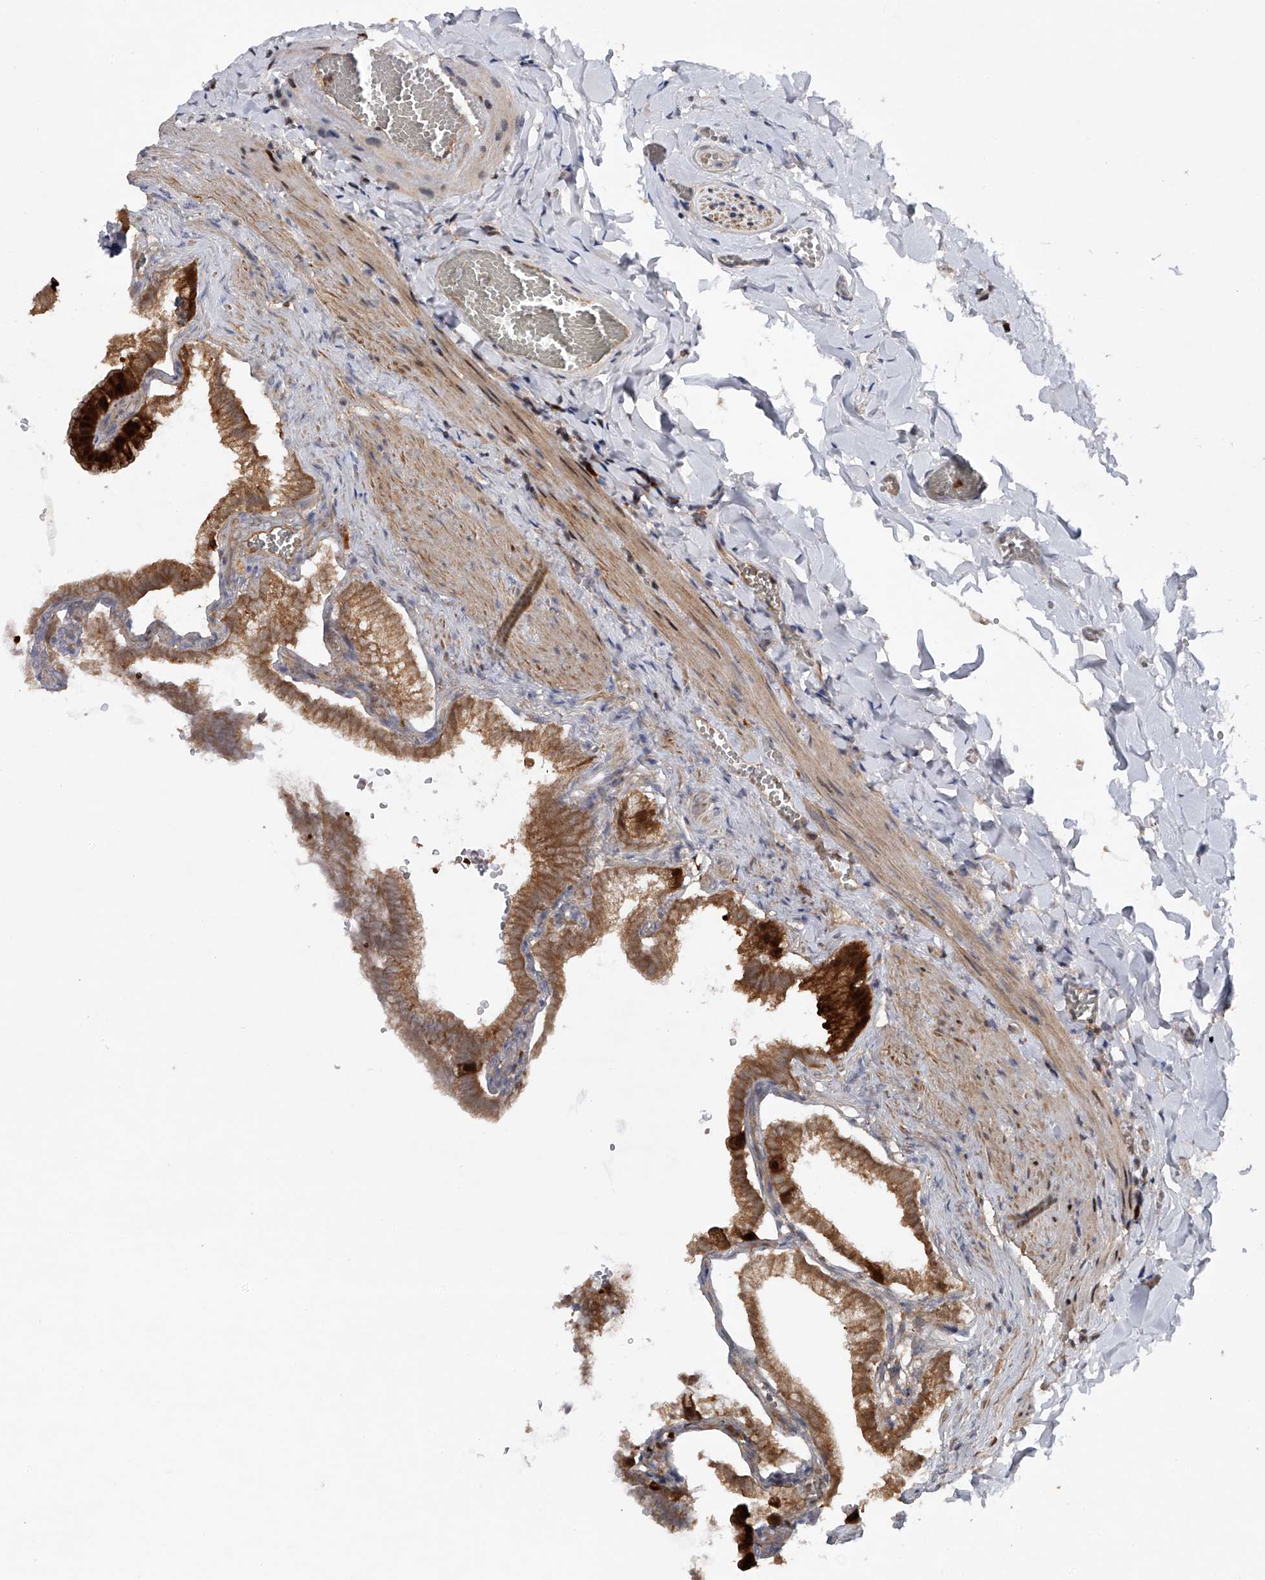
{"staining": {"intensity": "strong", "quantity": ">75%", "location": "cytoplasmic/membranous"}, "tissue": "gallbladder", "cell_type": "Glandular cells", "image_type": "normal", "snomed": [{"axis": "morphology", "description": "Normal tissue, NOS"}, {"axis": "topography", "description": "Gallbladder"}], "caption": "Protein expression analysis of benign gallbladder reveals strong cytoplasmic/membranous expression in about >75% of glandular cells.", "gene": "RWDD2A", "patient": {"sex": "male", "age": 38}}